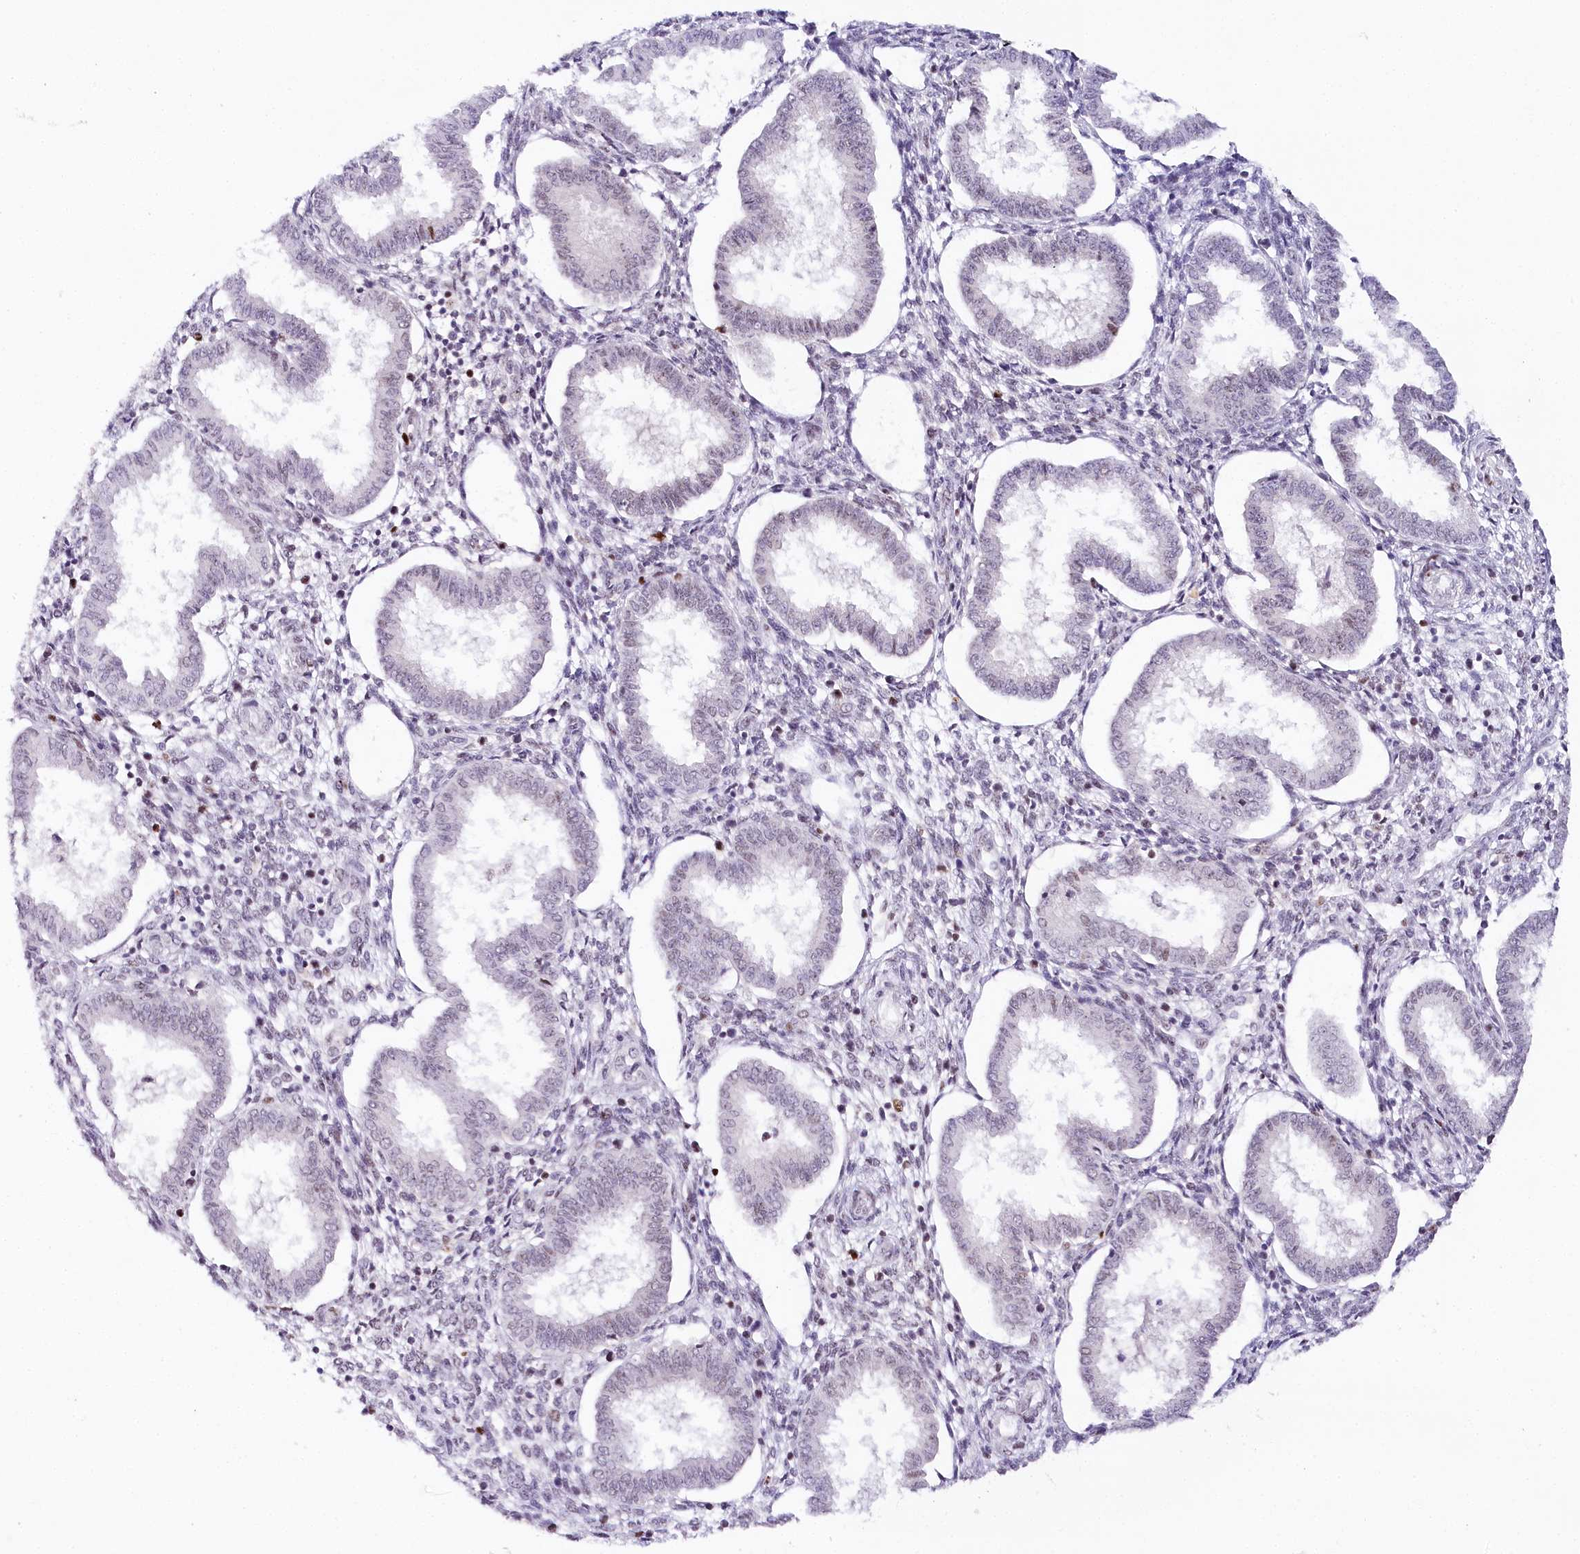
{"staining": {"intensity": "weak", "quantity": "<25%", "location": "nuclear"}, "tissue": "endometrium", "cell_type": "Cells in endometrial stroma", "image_type": "normal", "snomed": [{"axis": "morphology", "description": "Normal tissue, NOS"}, {"axis": "topography", "description": "Endometrium"}], "caption": "Endometrium stained for a protein using immunohistochemistry (IHC) exhibits no positivity cells in endometrial stroma.", "gene": "TP53", "patient": {"sex": "female", "age": 24}}